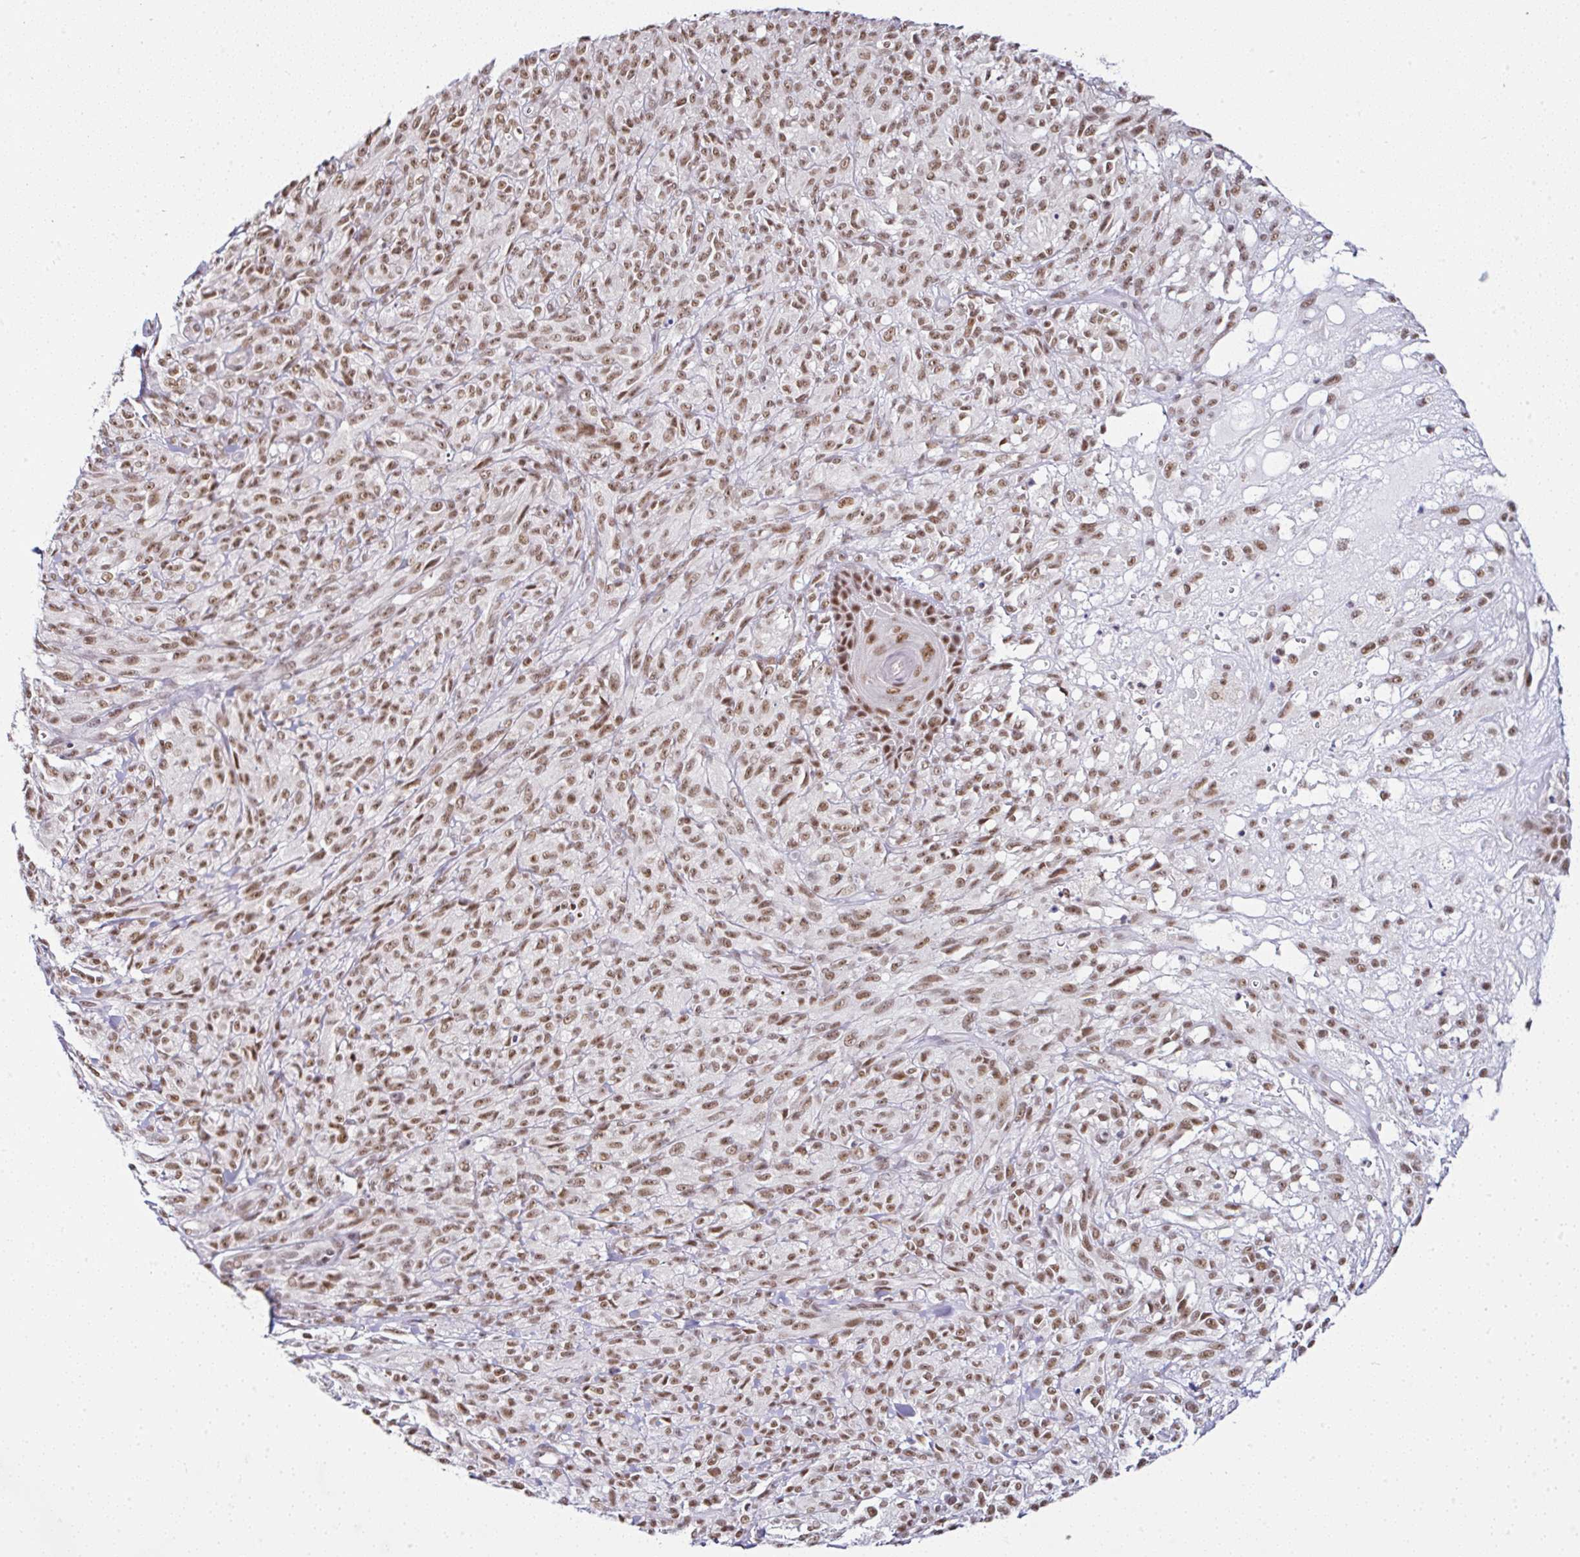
{"staining": {"intensity": "moderate", "quantity": ">75%", "location": "nuclear"}, "tissue": "melanoma", "cell_type": "Tumor cells", "image_type": "cancer", "snomed": [{"axis": "morphology", "description": "Malignant melanoma, NOS"}, {"axis": "topography", "description": "Skin of upper arm"}], "caption": "Moderate nuclear protein staining is present in about >75% of tumor cells in malignant melanoma.", "gene": "PTPN2", "patient": {"sex": "female", "age": 65}}